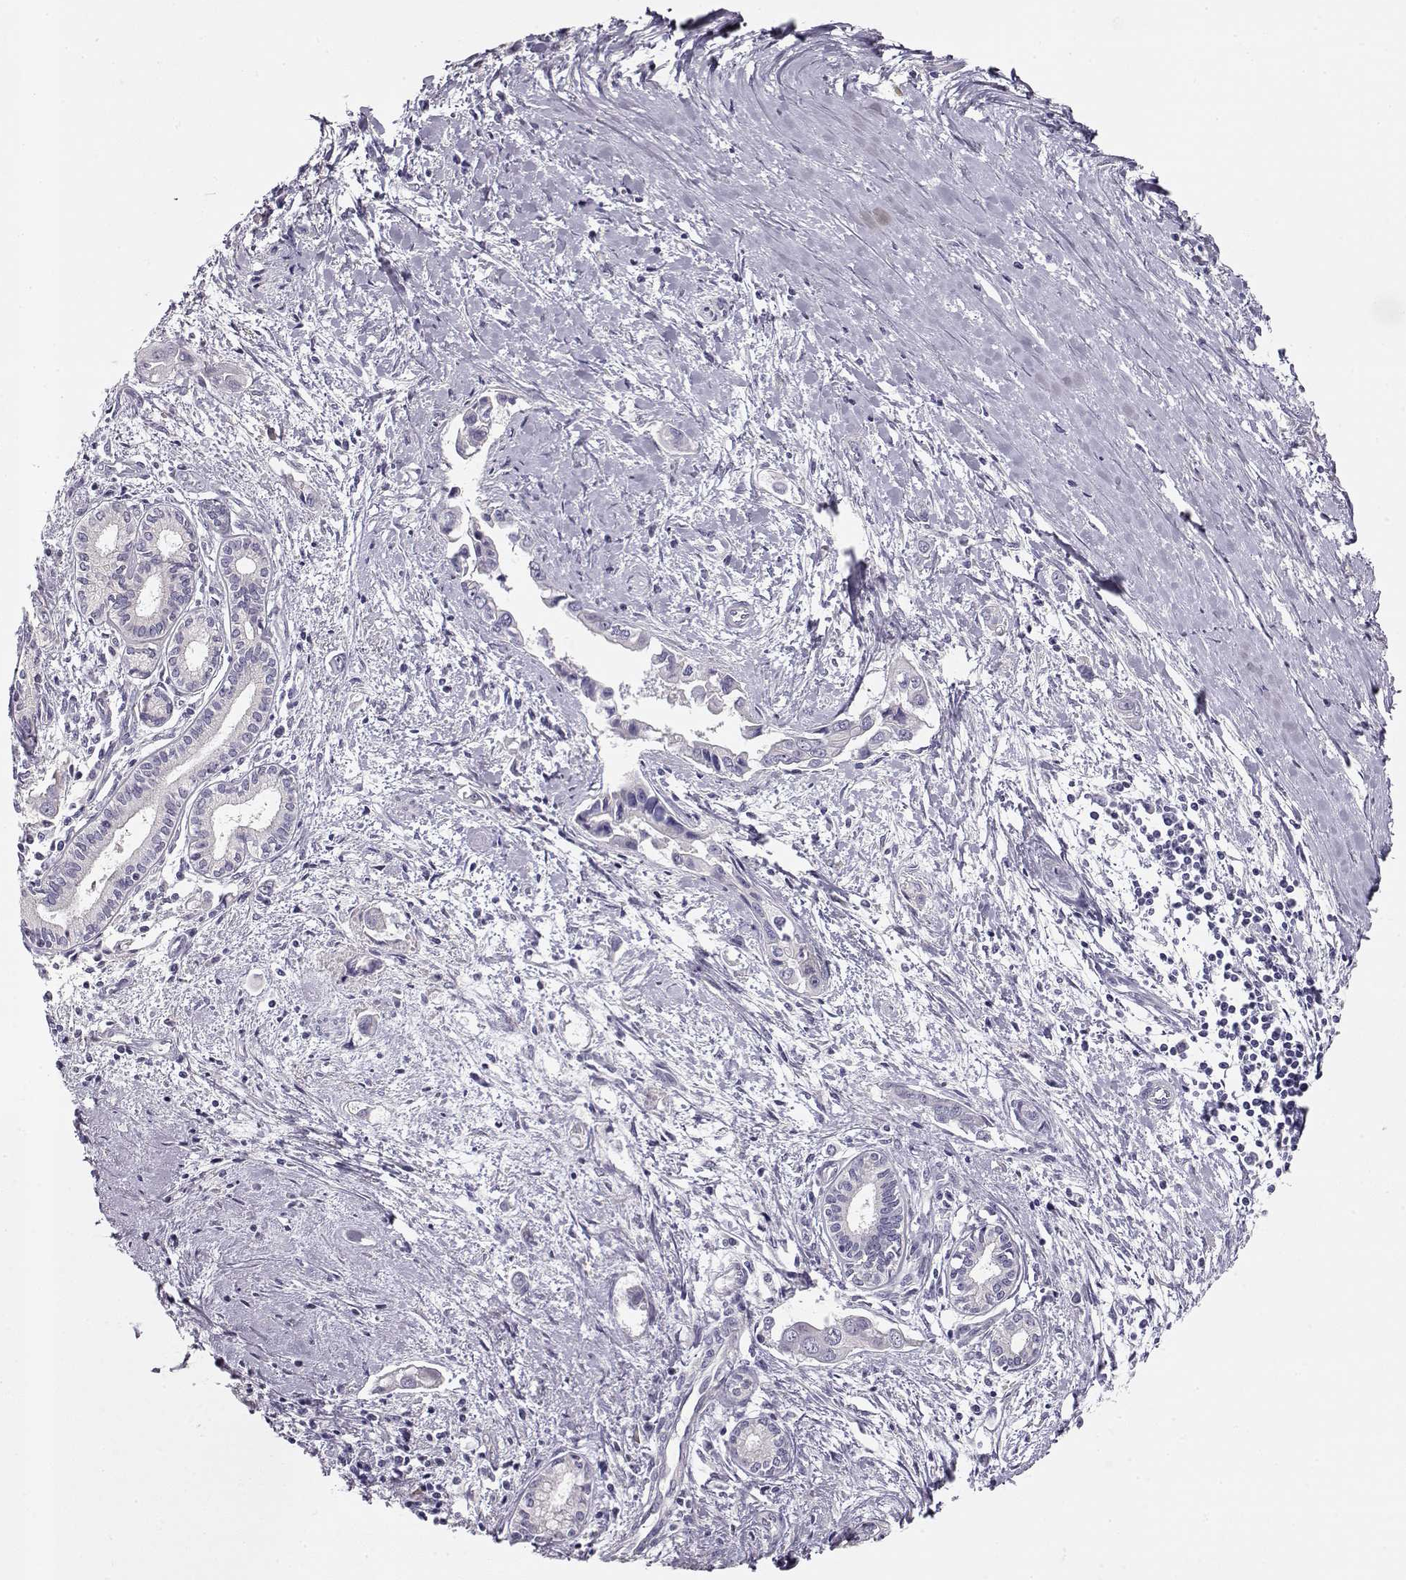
{"staining": {"intensity": "negative", "quantity": "none", "location": "none"}, "tissue": "pancreatic cancer", "cell_type": "Tumor cells", "image_type": "cancer", "snomed": [{"axis": "morphology", "description": "Adenocarcinoma, NOS"}, {"axis": "topography", "description": "Pancreas"}], "caption": "High magnification brightfield microscopy of pancreatic cancer stained with DAB (3,3'-diaminobenzidine) (brown) and counterstained with hematoxylin (blue): tumor cells show no significant staining.", "gene": "GLIPR1L2", "patient": {"sex": "male", "age": 60}}